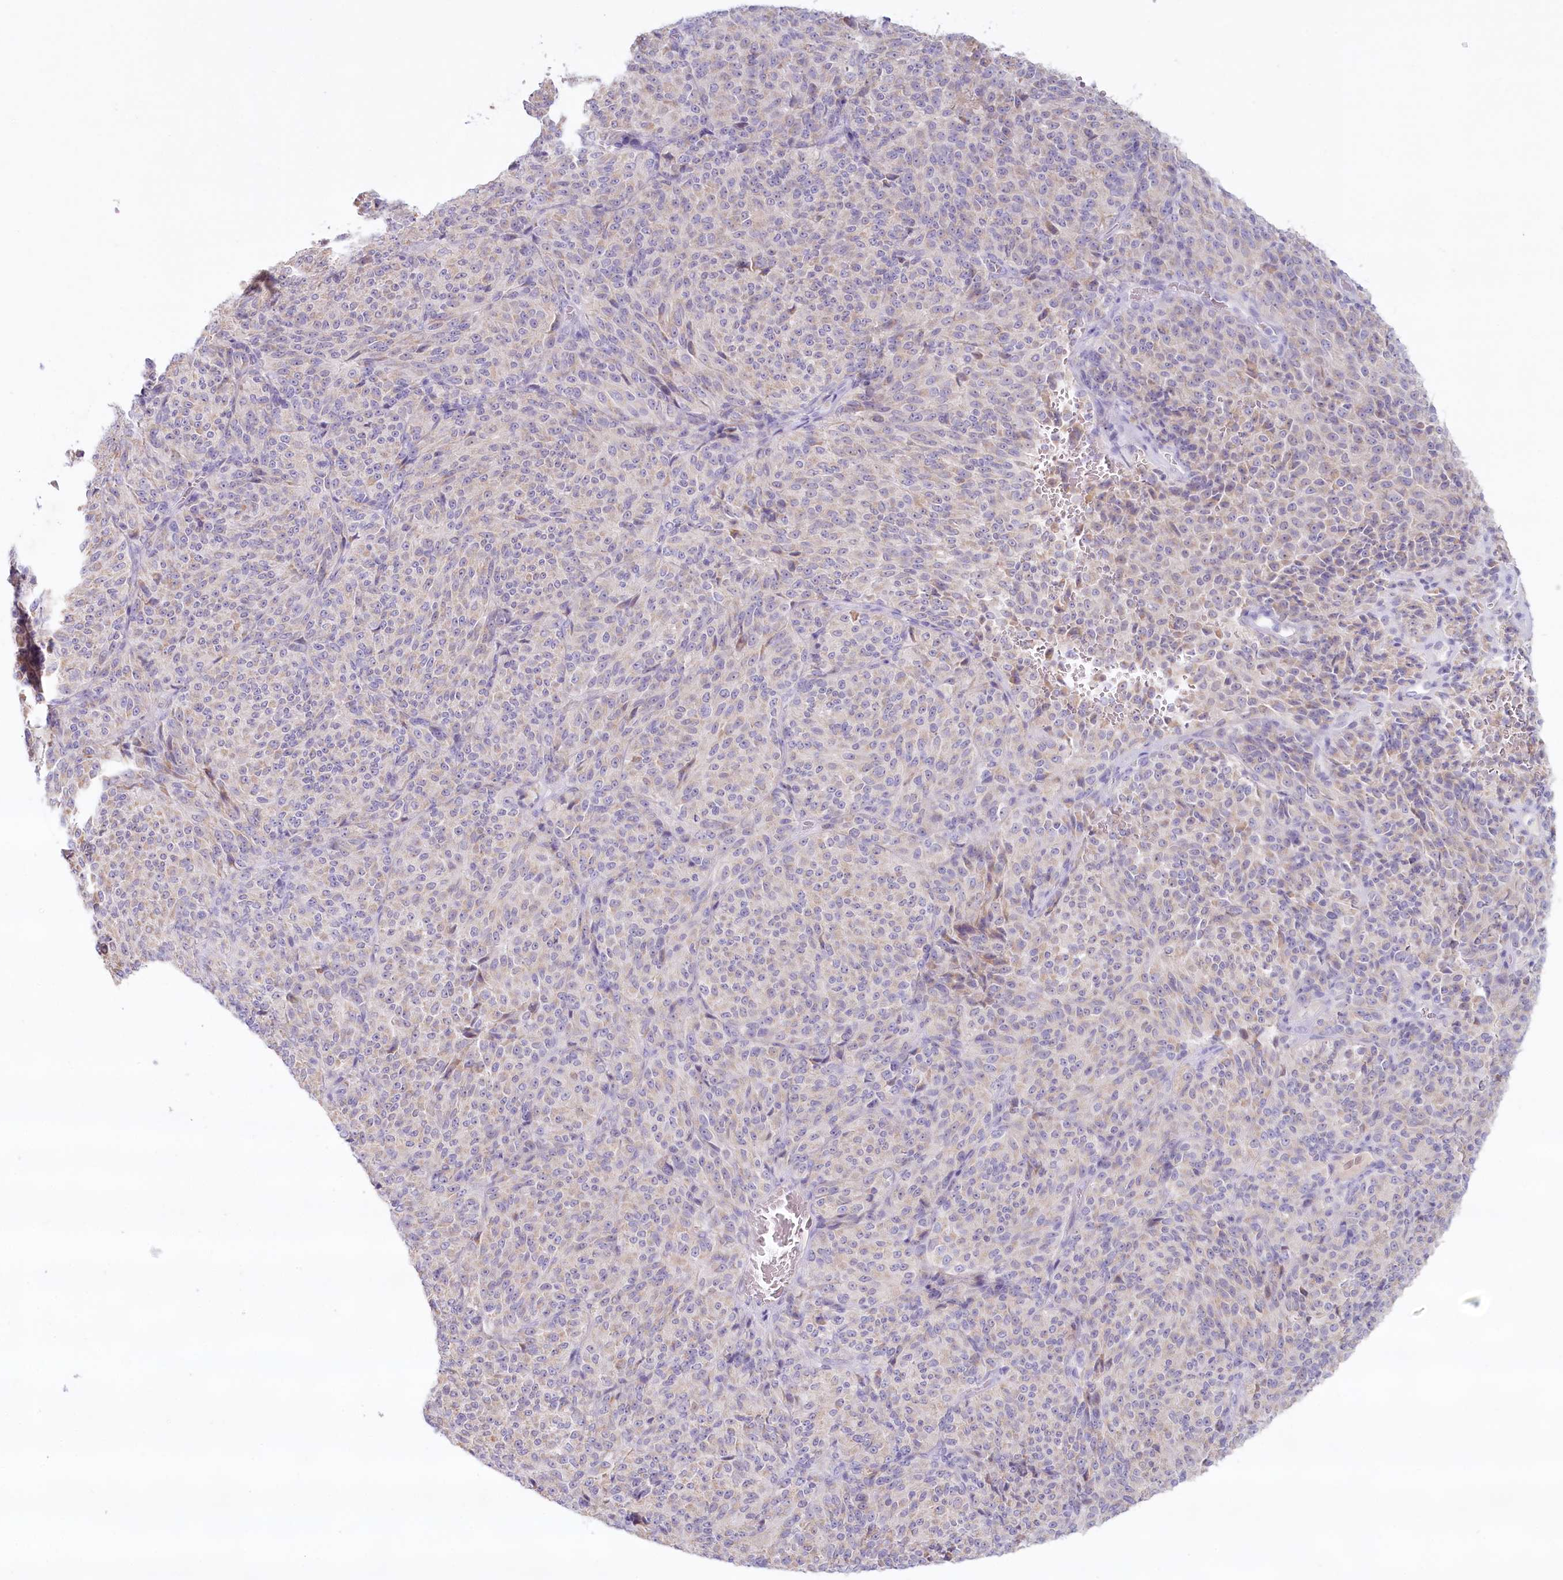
{"staining": {"intensity": "negative", "quantity": "none", "location": "none"}, "tissue": "melanoma", "cell_type": "Tumor cells", "image_type": "cancer", "snomed": [{"axis": "morphology", "description": "Malignant melanoma, Metastatic site"}, {"axis": "topography", "description": "Brain"}], "caption": "High power microscopy histopathology image of an immunohistochemistry micrograph of melanoma, revealing no significant staining in tumor cells.", "gene": "PSAPL1", "patient": {"sex": "female", "age": 56}}